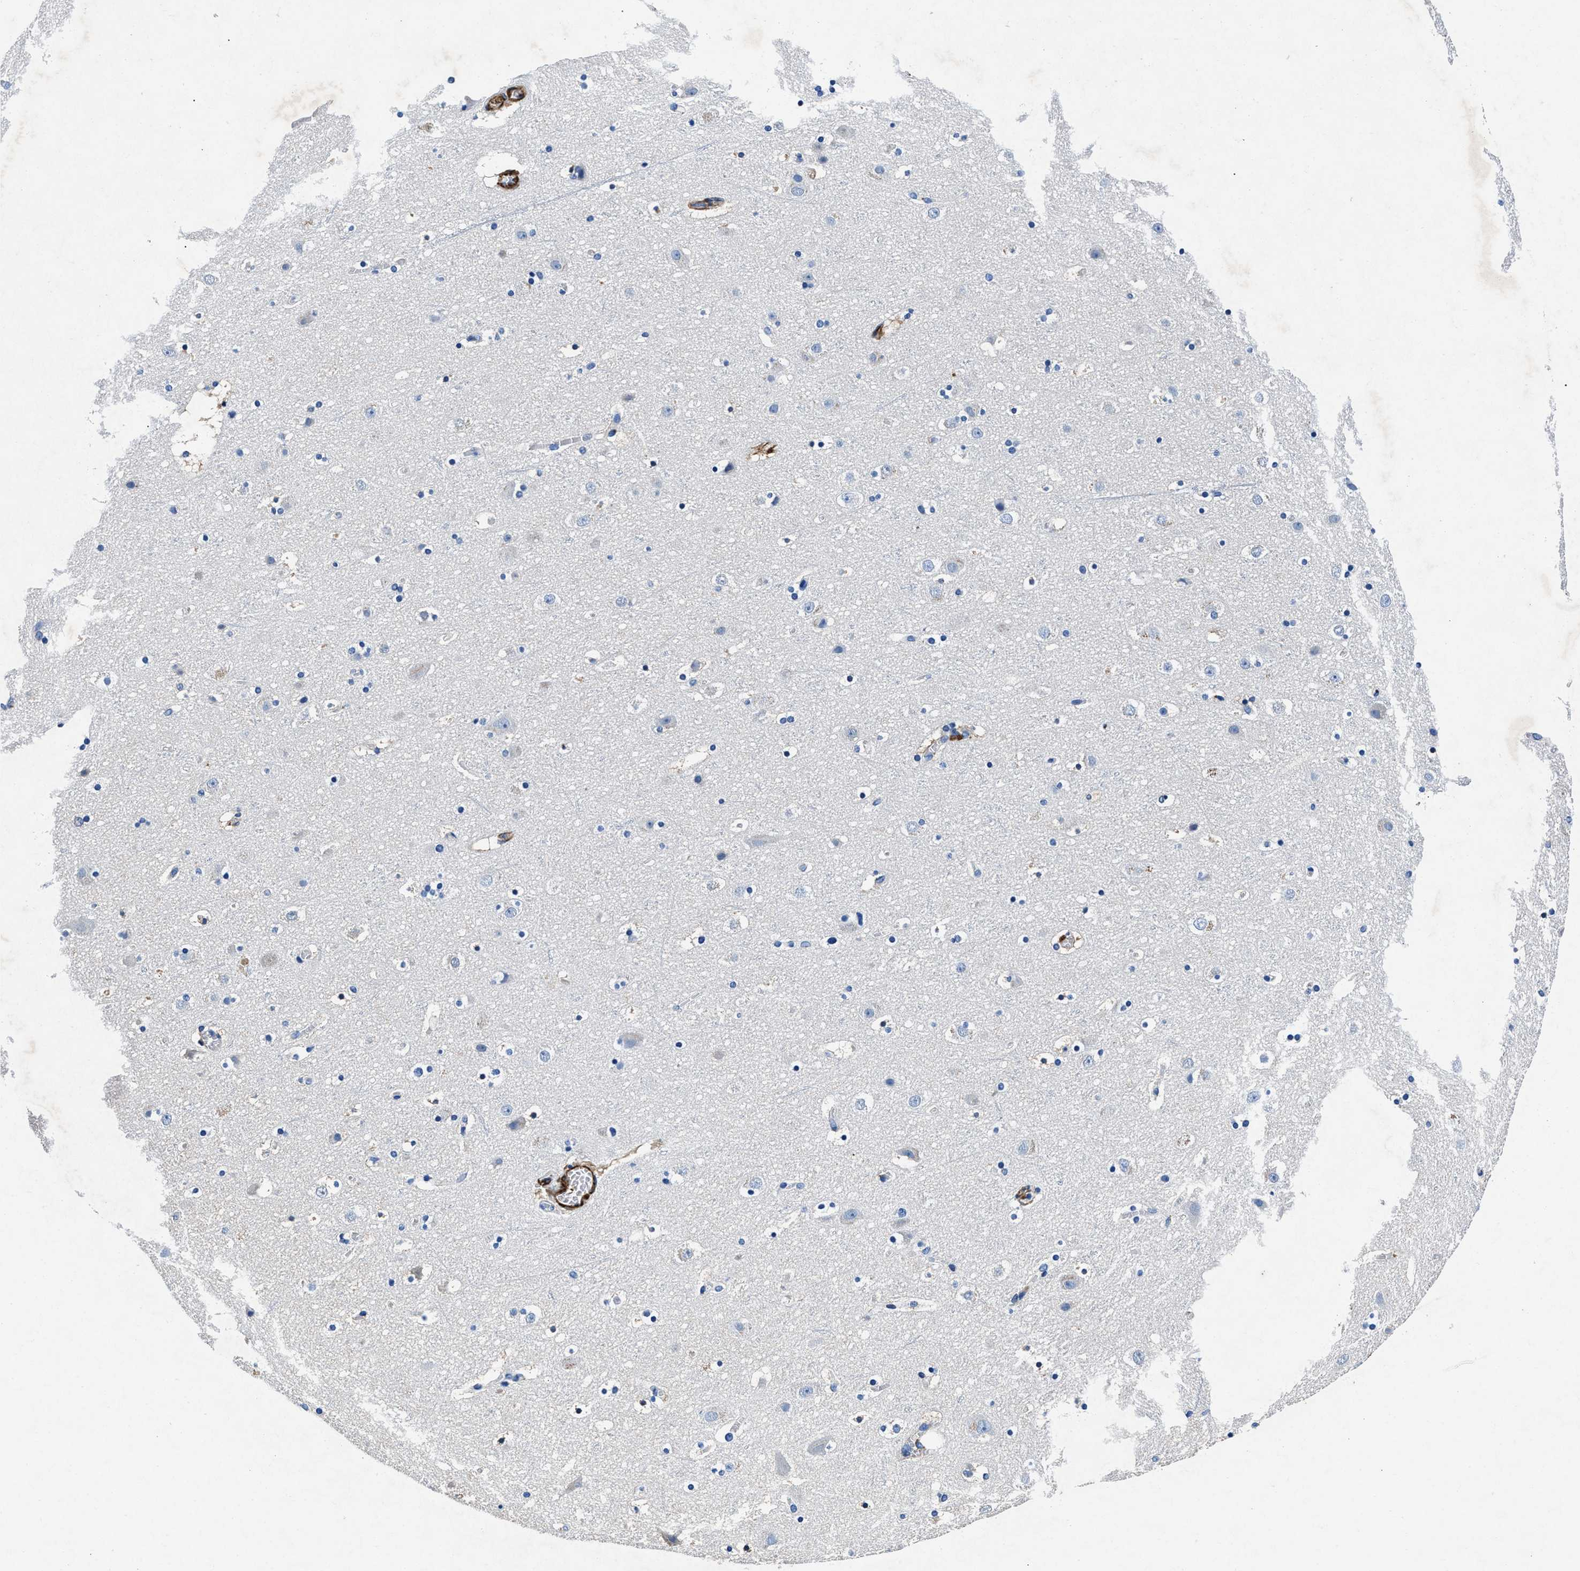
{"staining": {"intensity": "negative", "quantity": "none", "location": "none"}, "tissue": "cerebral cortex", "cell_type": "Endothelial cells", "image_type": "normal", "snomed": [{"axis": "morphology", "description": "Normal tissue, NOS"}, {"axis": "topography", "description": "Cerebral cortex"}], "caption": "DAB immunohistochemical staining of benign cerebral cortex shows no significant staining in endothelial cells. (Immunohistochemistry (ihc), brightfield microscopy, high magnification).", "gene": "TEX261", "patient": {"sex": "male", "age": 45}}